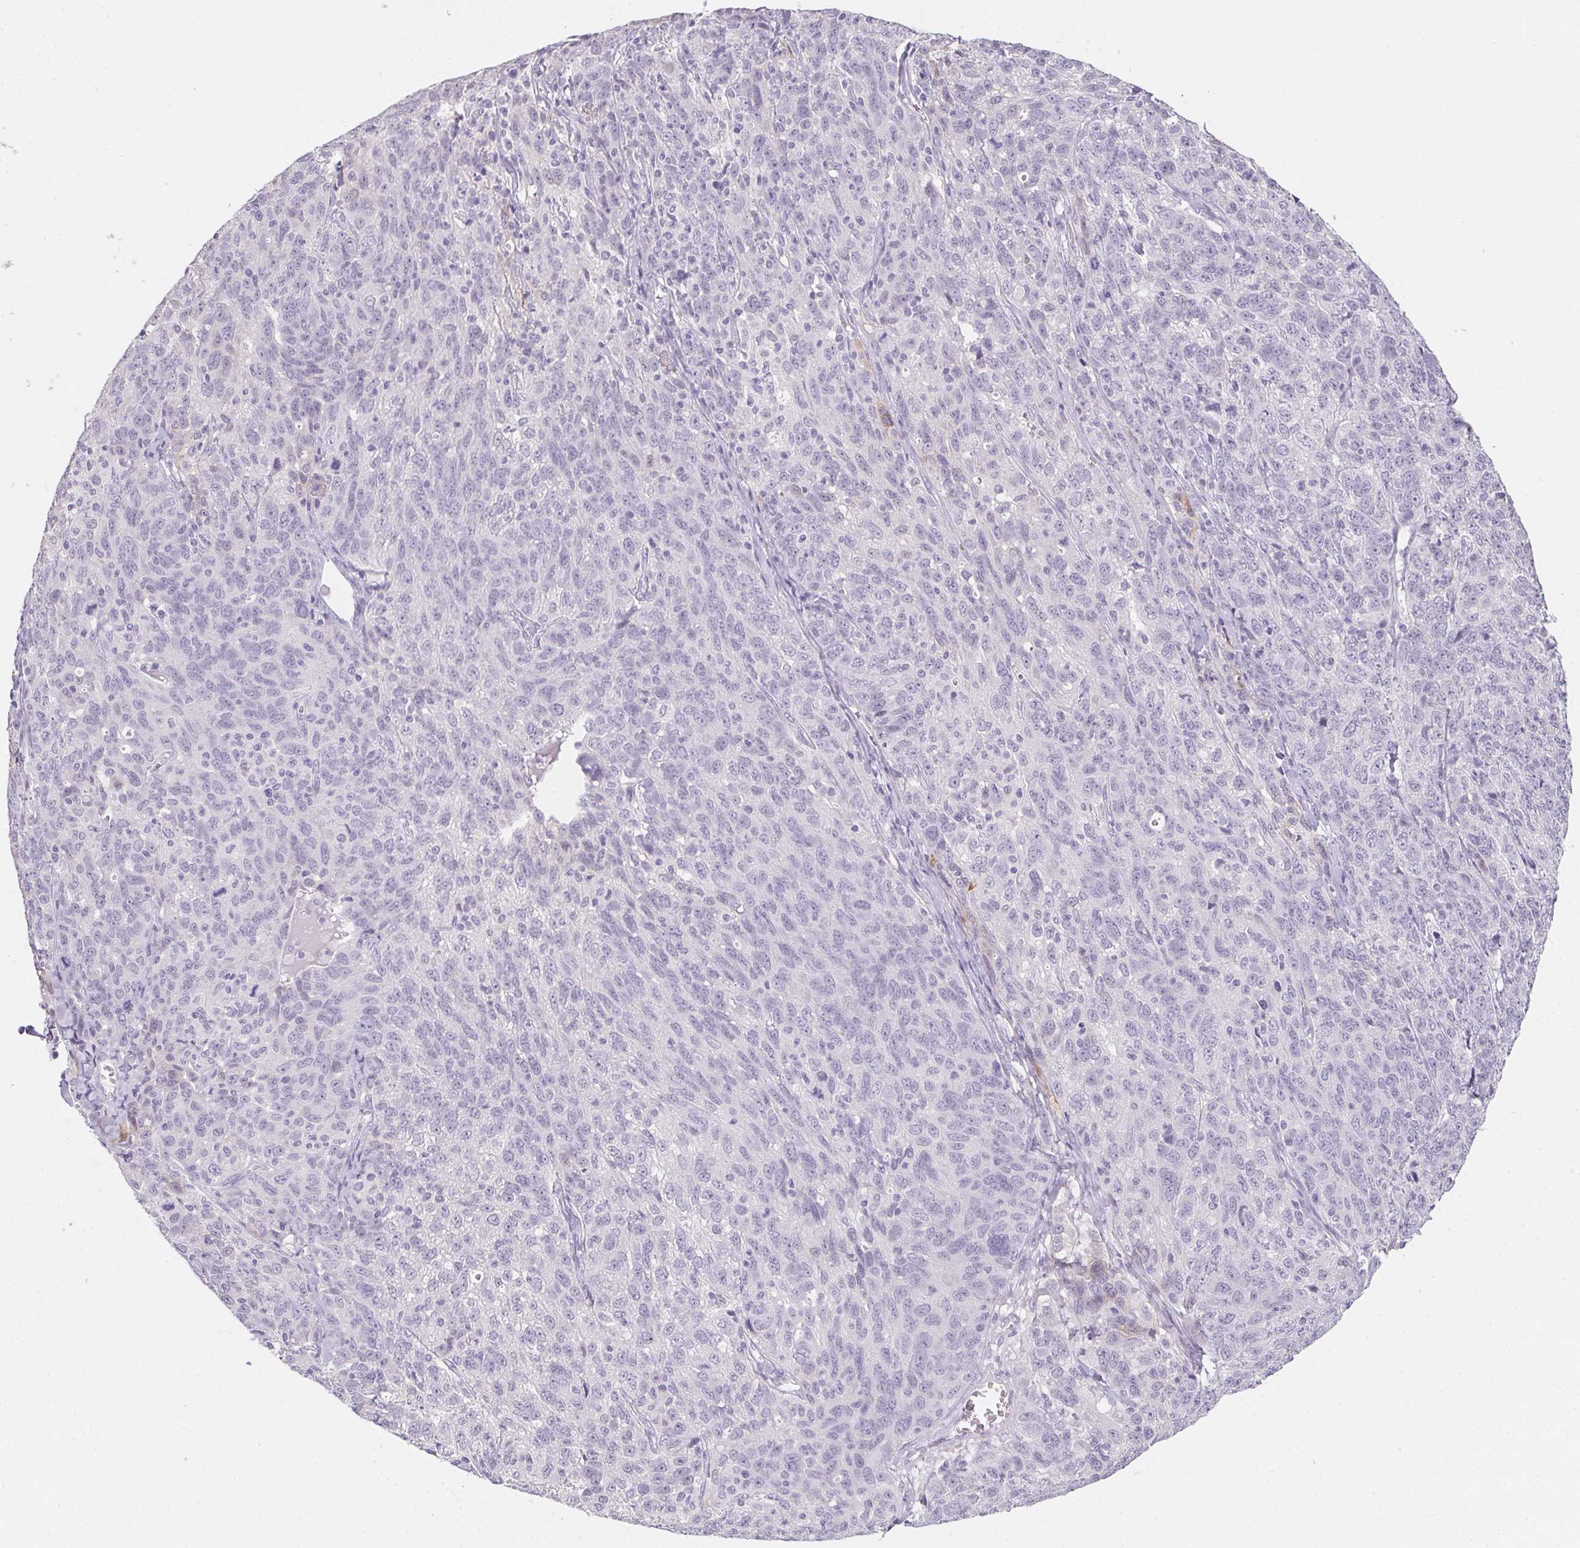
{"staining": {"intensity": "negative", "quantity": "none", "location": "none"}, "tissue": "ovarian cancer", "cell_type": "Tumor cells", "image_type": "cancer", "snomed": [{"axis": "morphology", "description": "Cystadenocarcinoma, serous, NOS"}, {"axis": "topography", "description": "Ovary"}], "caption": "Immunohistochemical staining of human serous cystadenocarcinoma (ovarian) demonstrates no significant positivity in tumor cells.", "gene": "MORC1", "patient": {"sex": "female", "age": 71}}